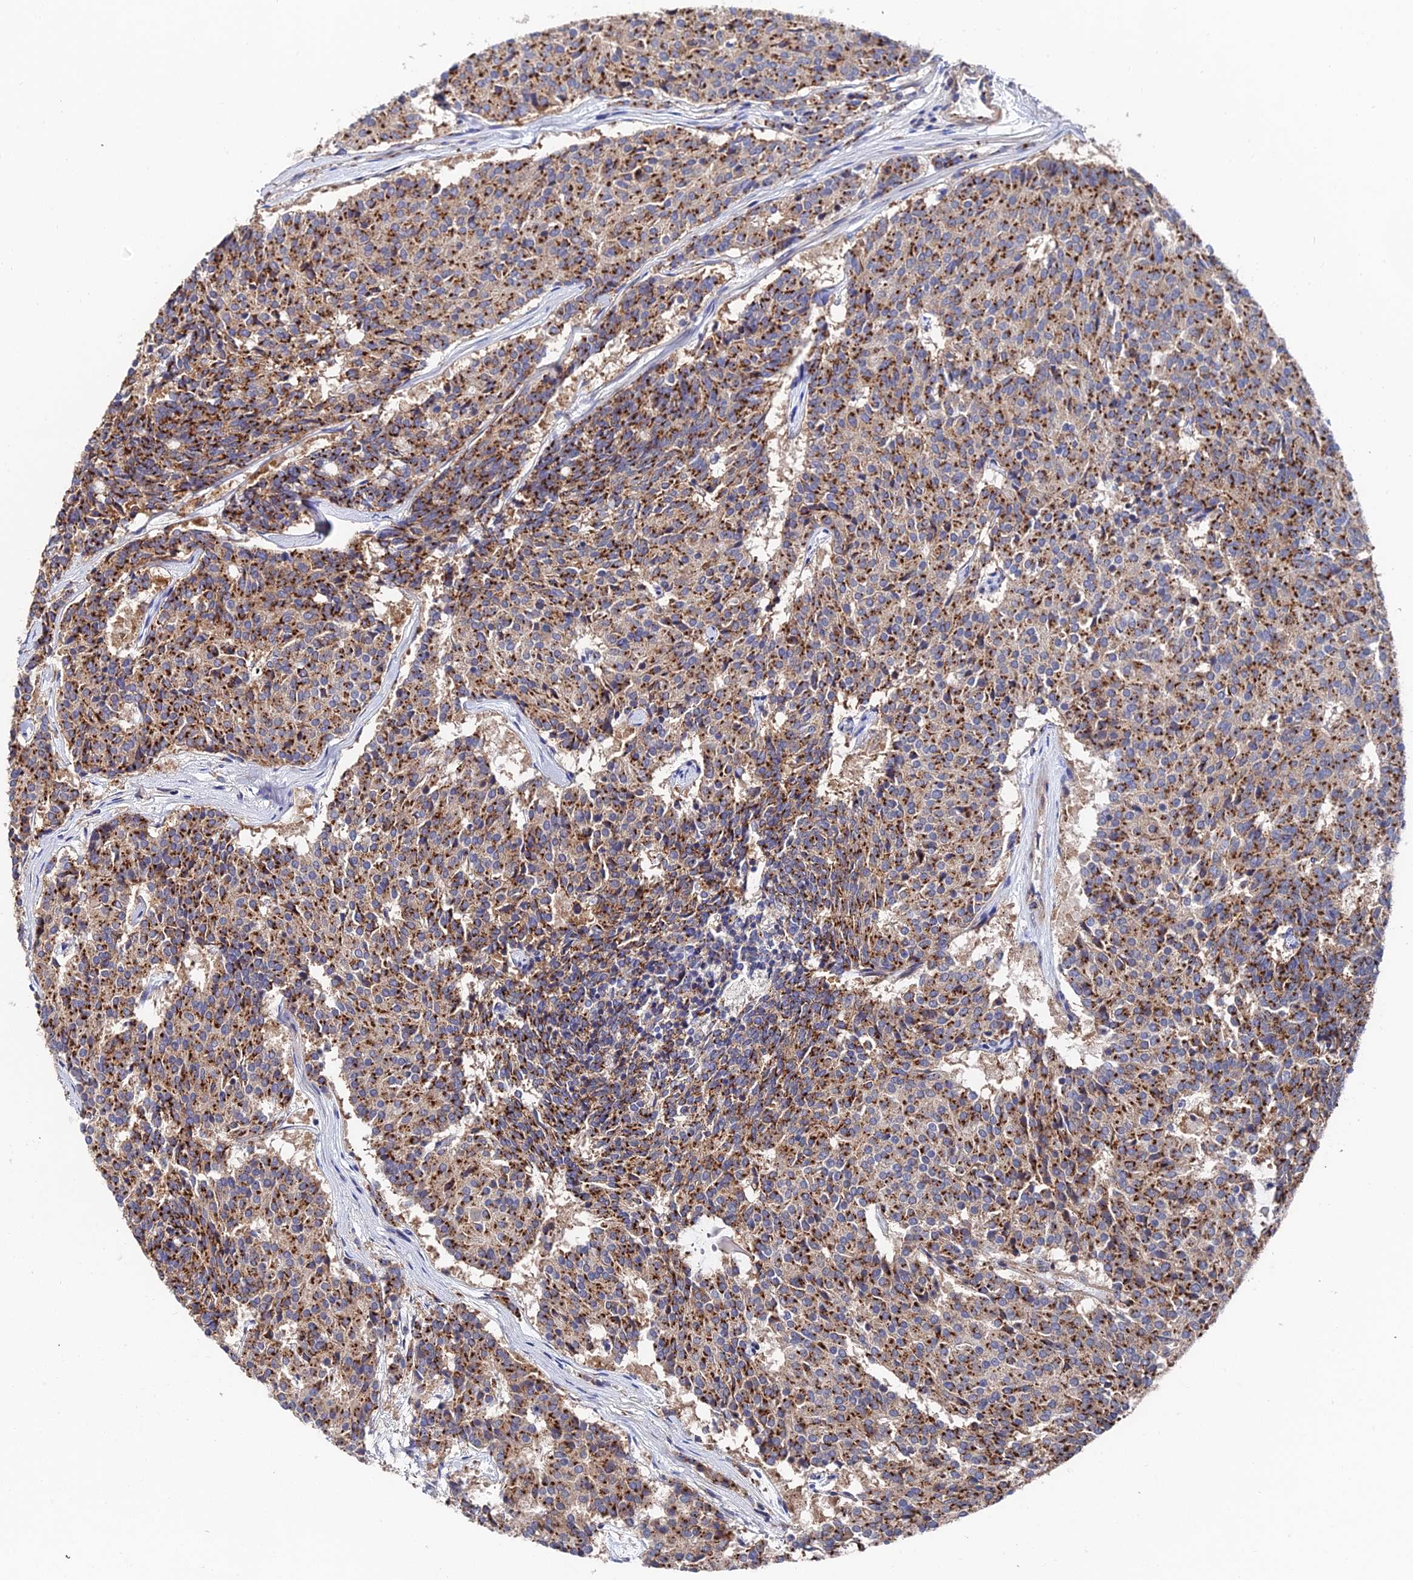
{"staining": {"intensity": "strong", "quantity": ">75%", "location": "cytoplasmic/membranous"}, "tissue": "carcinoid", "cell_type": "Tumor cells", "image_type": "cancer", "snomed": [{"axis": "morphology", "description": "Carcinoid, malignant, NOS"}, {"axis": "topography", "description": "Pancreas"}], "caption": "Tumor cells show strong cytoplasmic/membranous positivity in about >75% of cells in carcinoid.", "gene": "BORCS8", "patient": {"sex": "female", "age": 54}}